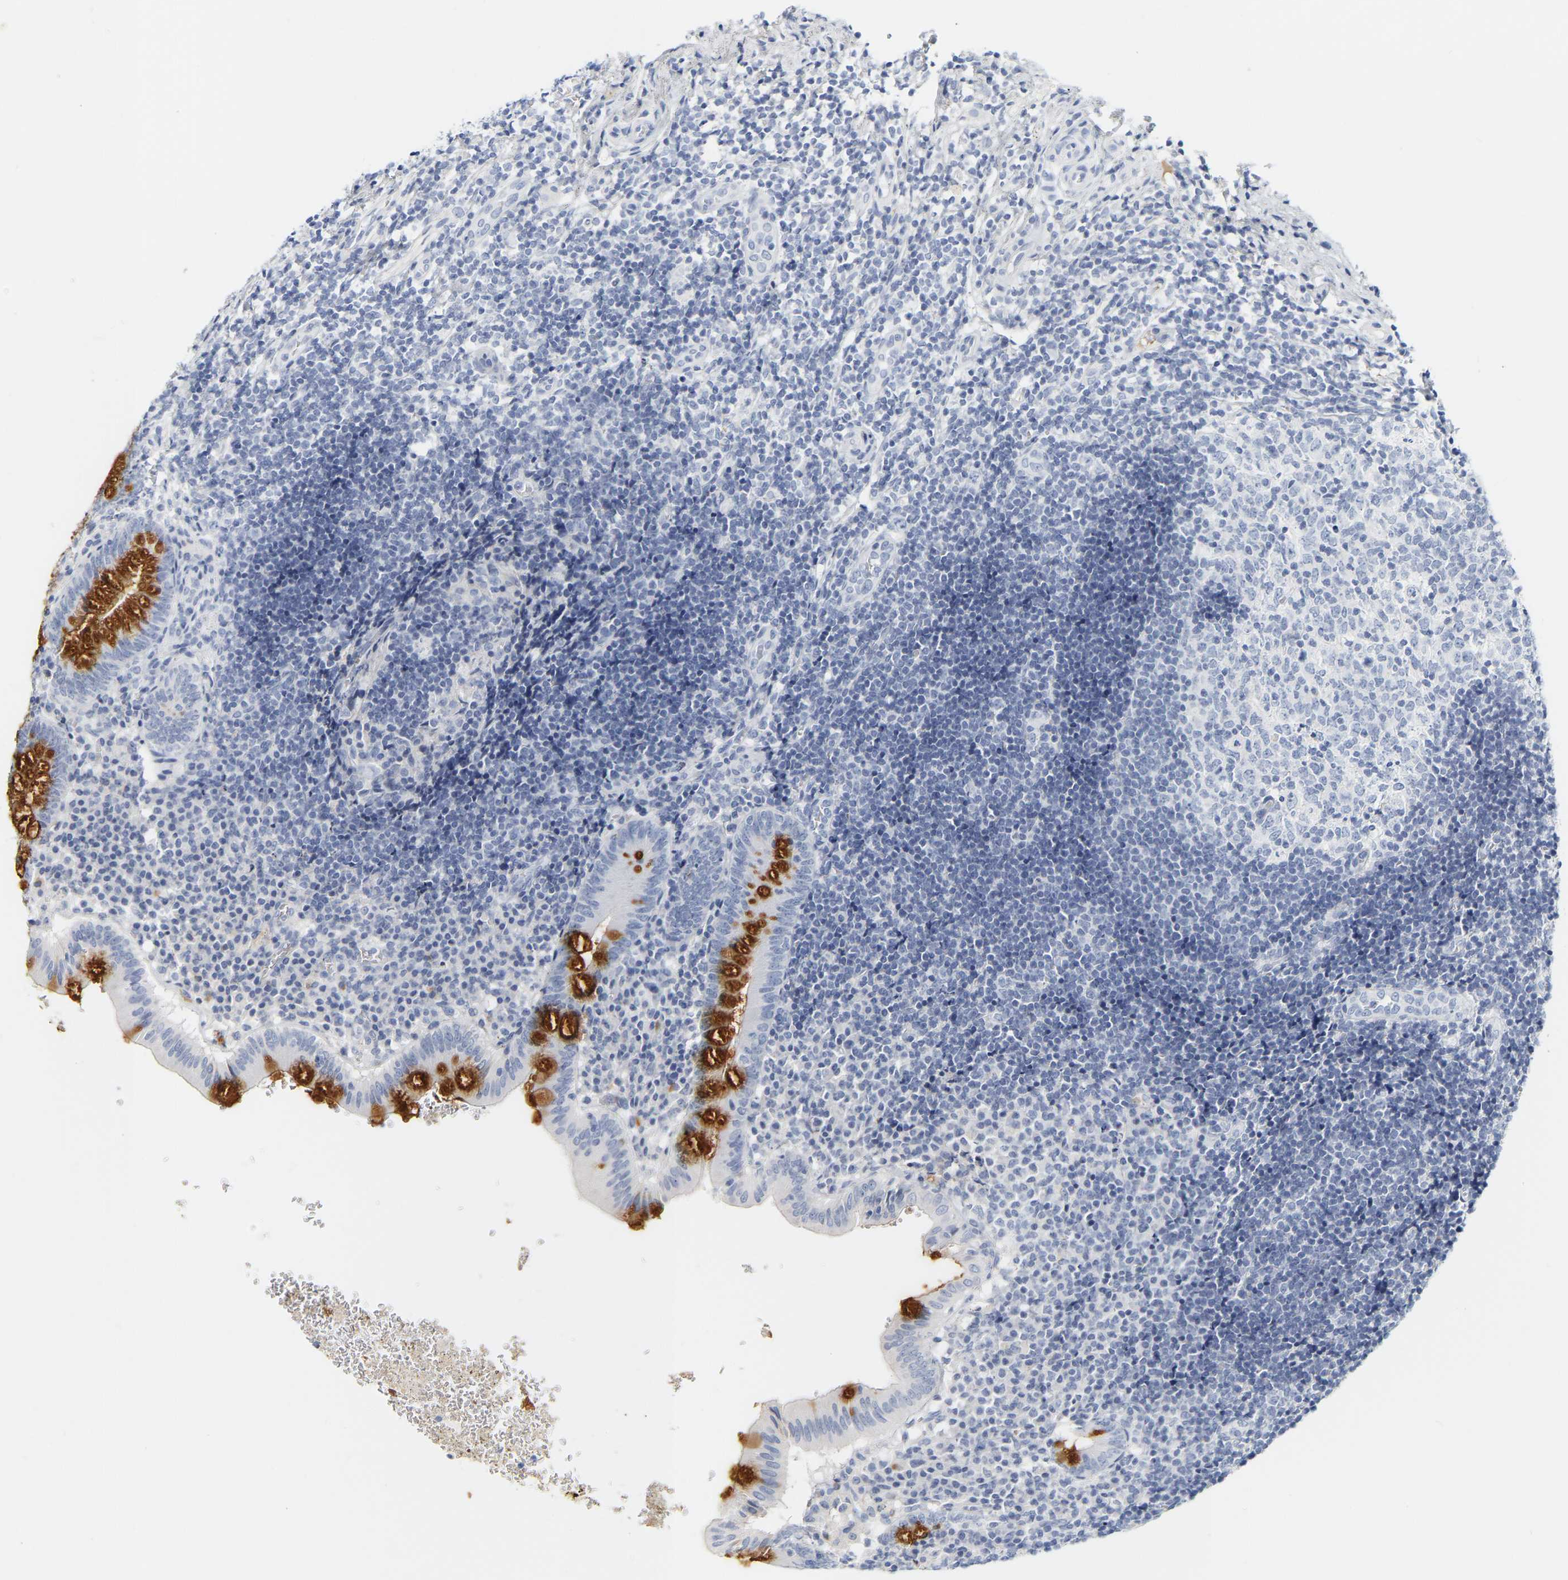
{"staining": {"intensity": "strong", "quantity": "<25%", "location": "cytoplasmic/membranous"}, "tissue": "appendix", "cell_type": "Glandular cells", "image_type": "normal", "snomed": [{"axis": "morphology", "description": "Normal tissue, NOS"}, {"axis": "topography", "description": "Appendix"}], "caption": "Protein staining by immunohistochemistry exhibits strong cytoplasmic/membranous expression in about <25% of glandular cells in normal appendix. The staining is performed using DAB brown chromogen to label protein expression. The nuclei are counter-stained blue using hematoxylin.", "gene": "GNAS", "patient": {"sex": "male", "age": 8}}